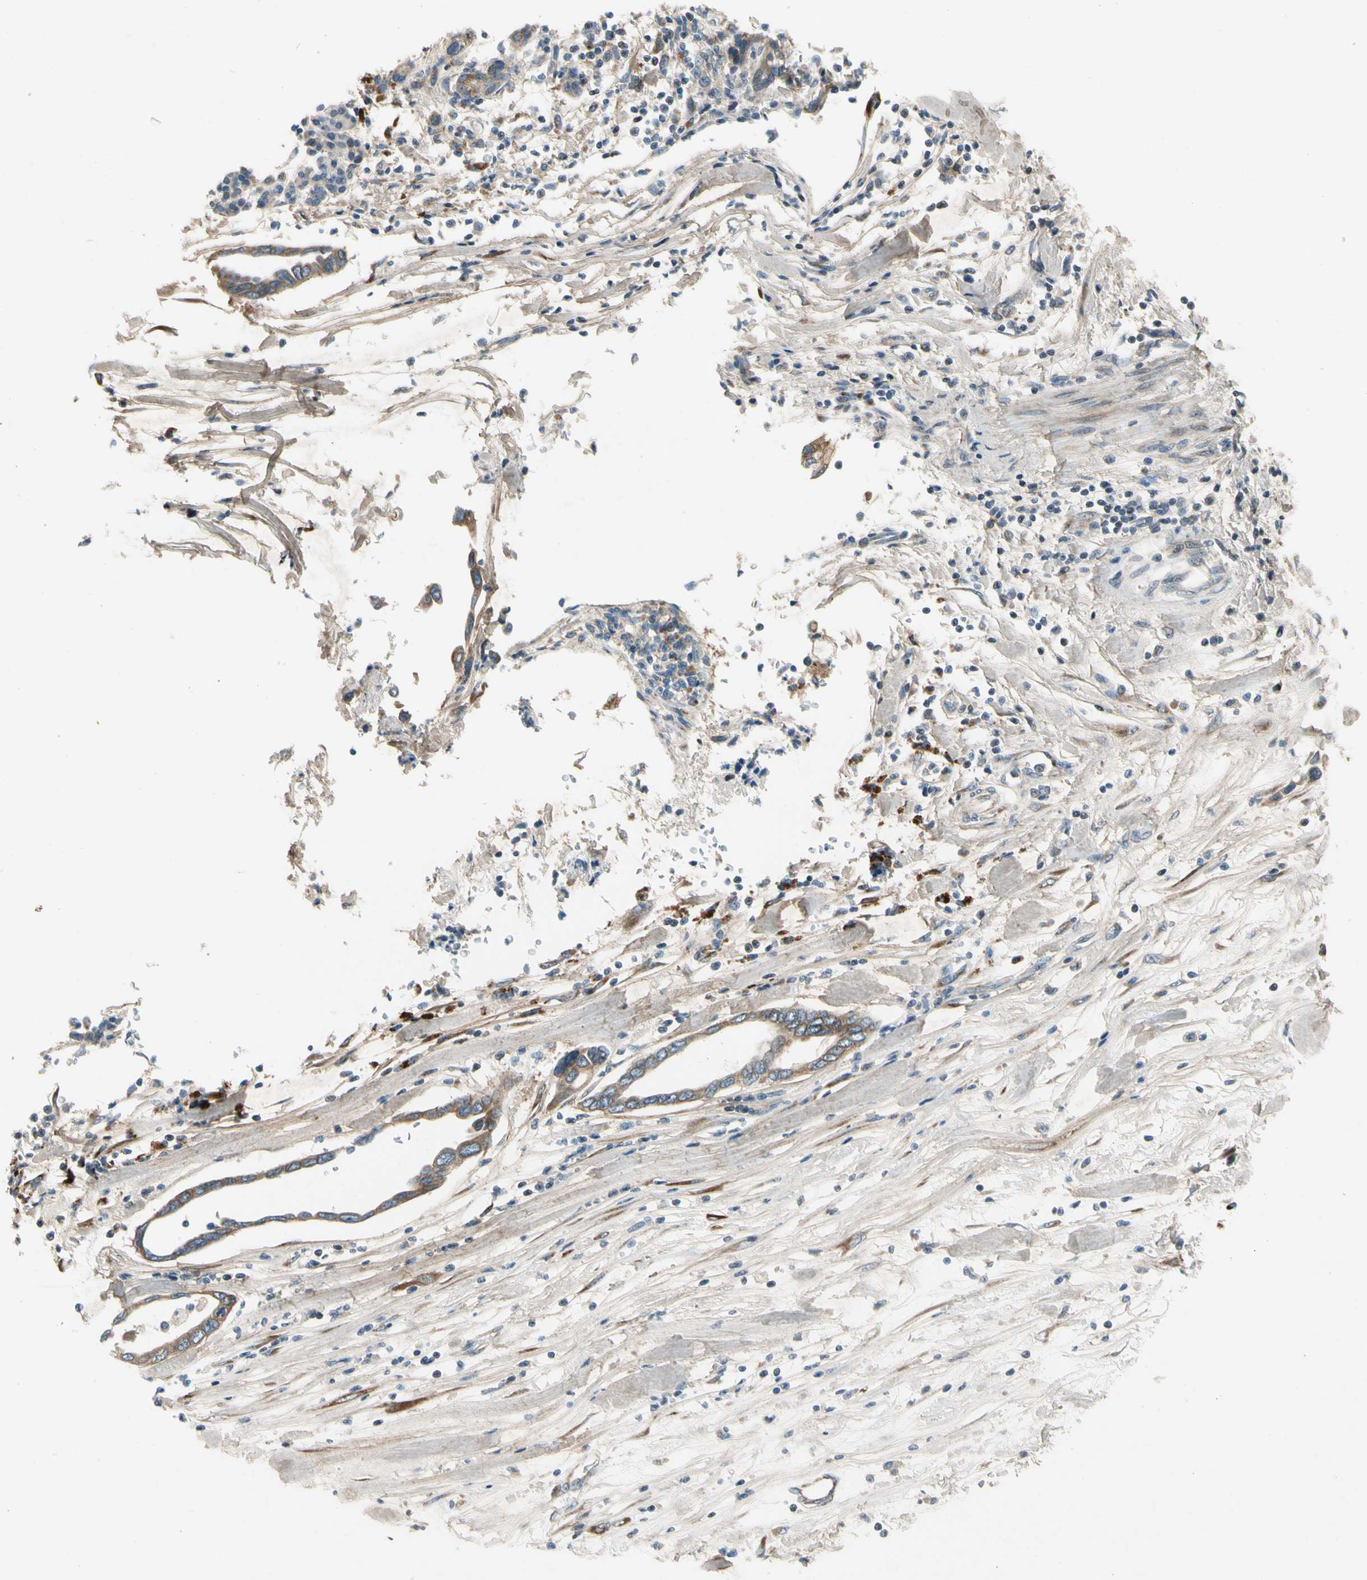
{"staining": {"intensity": "moderate", "quantity": ">75%", "location": "cytoplasmic/membranous"}, "tissue": "pancreatic cancer", "cell_type": "Tumor cells", "image_type": "cancer", "snomed": [{"axis": "morphology", "description": "Adenocarcinoma, NOS"}, {"axis": "topography", "description": "Pancreas"}], "caption": "Pancreatic cancer stained with a brown dye demonstrates moderate cytoplasmic/membranous positive positivity in approximately >75% of tumor cells.", "gene": "MST1R", "patient": {"sex": "female", "age": 57}}